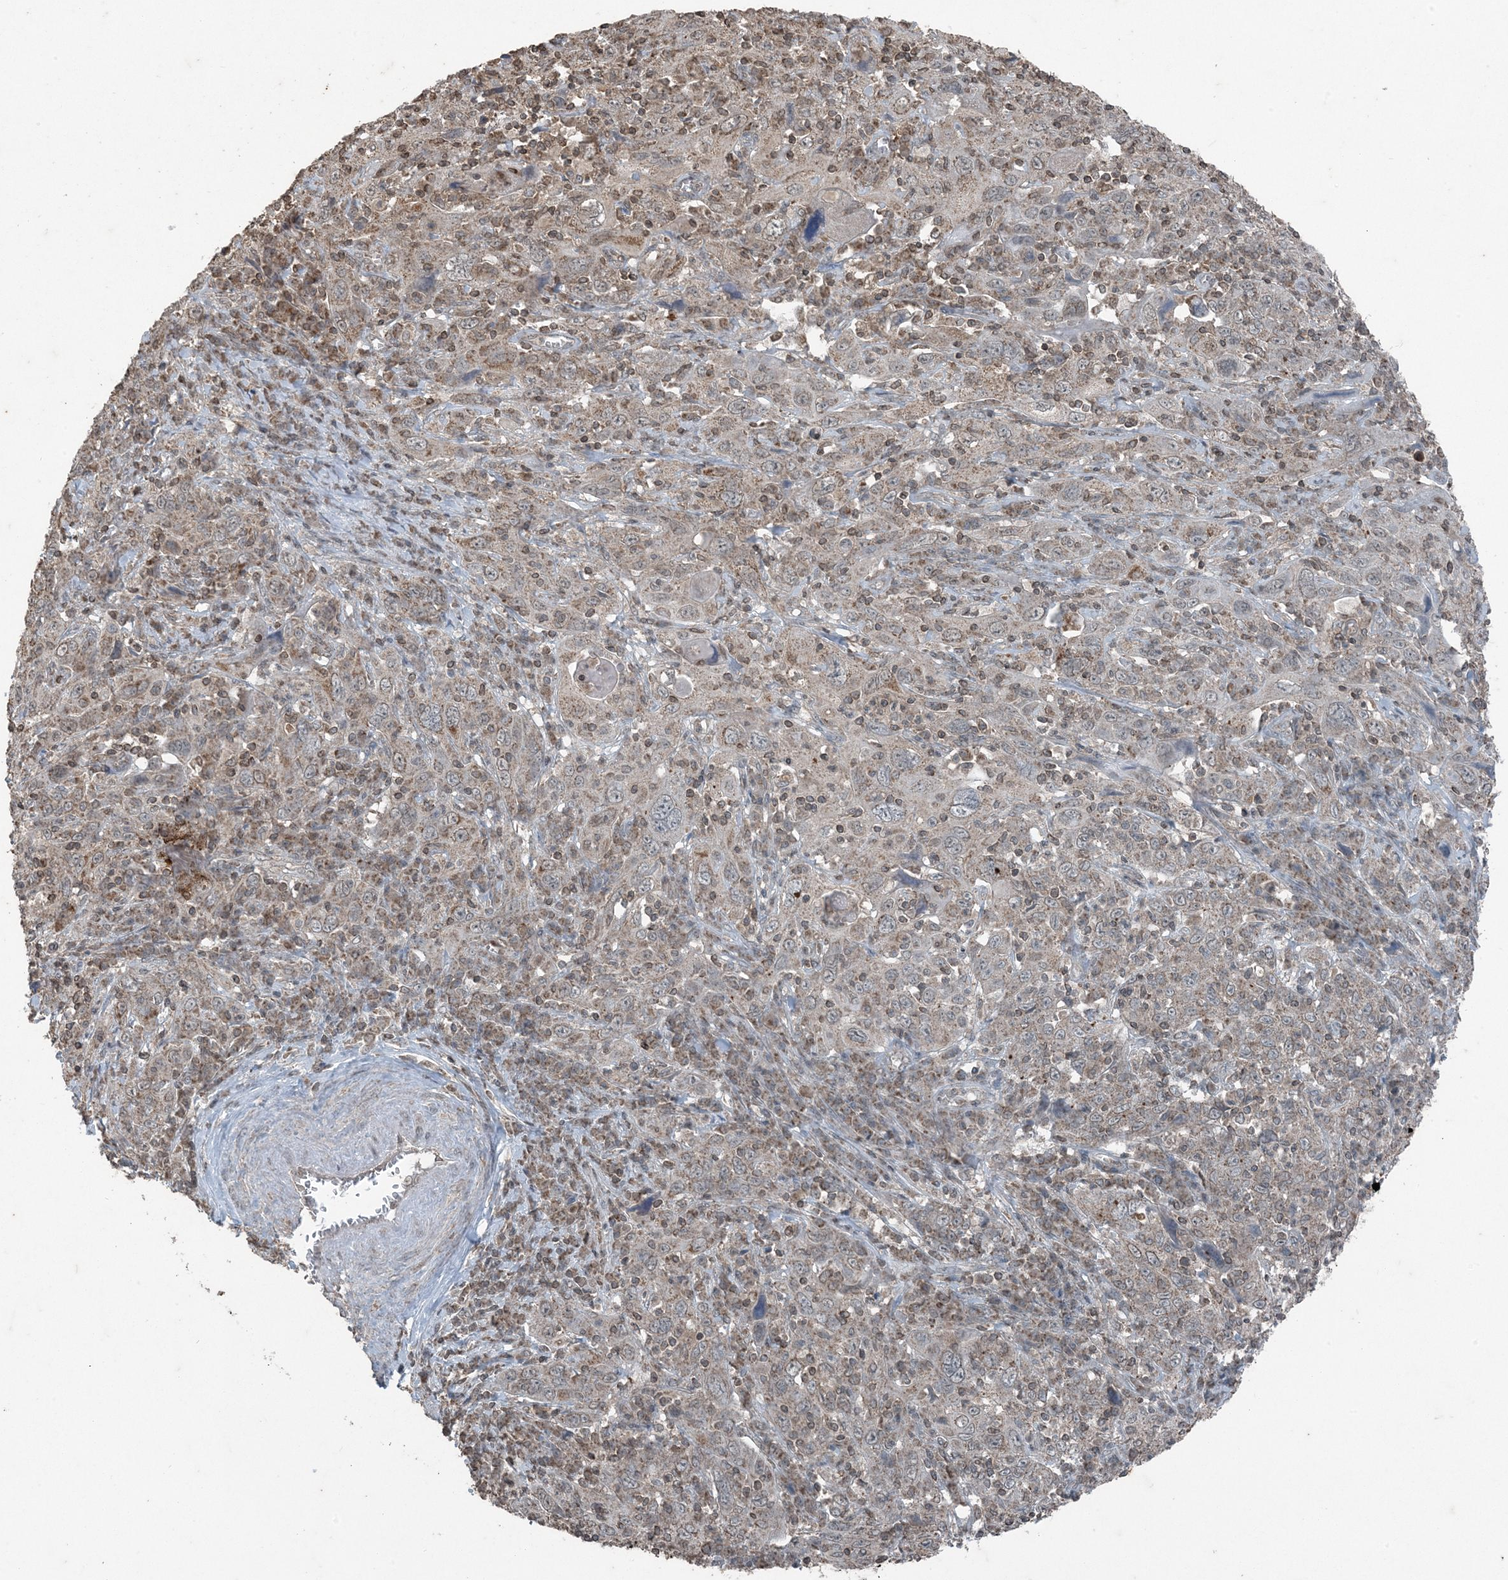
{"staining": {"intensity": "weak", "quantity": ">75%", "location": "cytoplasmic/membranous"}, "tissue": "cervical cancer", "cell_type": "Tumor cells", "image_type": "cancer", "snomed": [{"axis": "morphology", "description": "Squamous cell carcinoma, NOS"}, {"axis": "topography", "description": "Cervix"}], "caption": "This is an image of immunohistochemistry staining of cervical squamous cell carcinoma, which shows weak expression in the cytoplasmic/membranous of tumor cells.", "gene": "GNL1", "patient": {"sex": "female", "age": 46}}